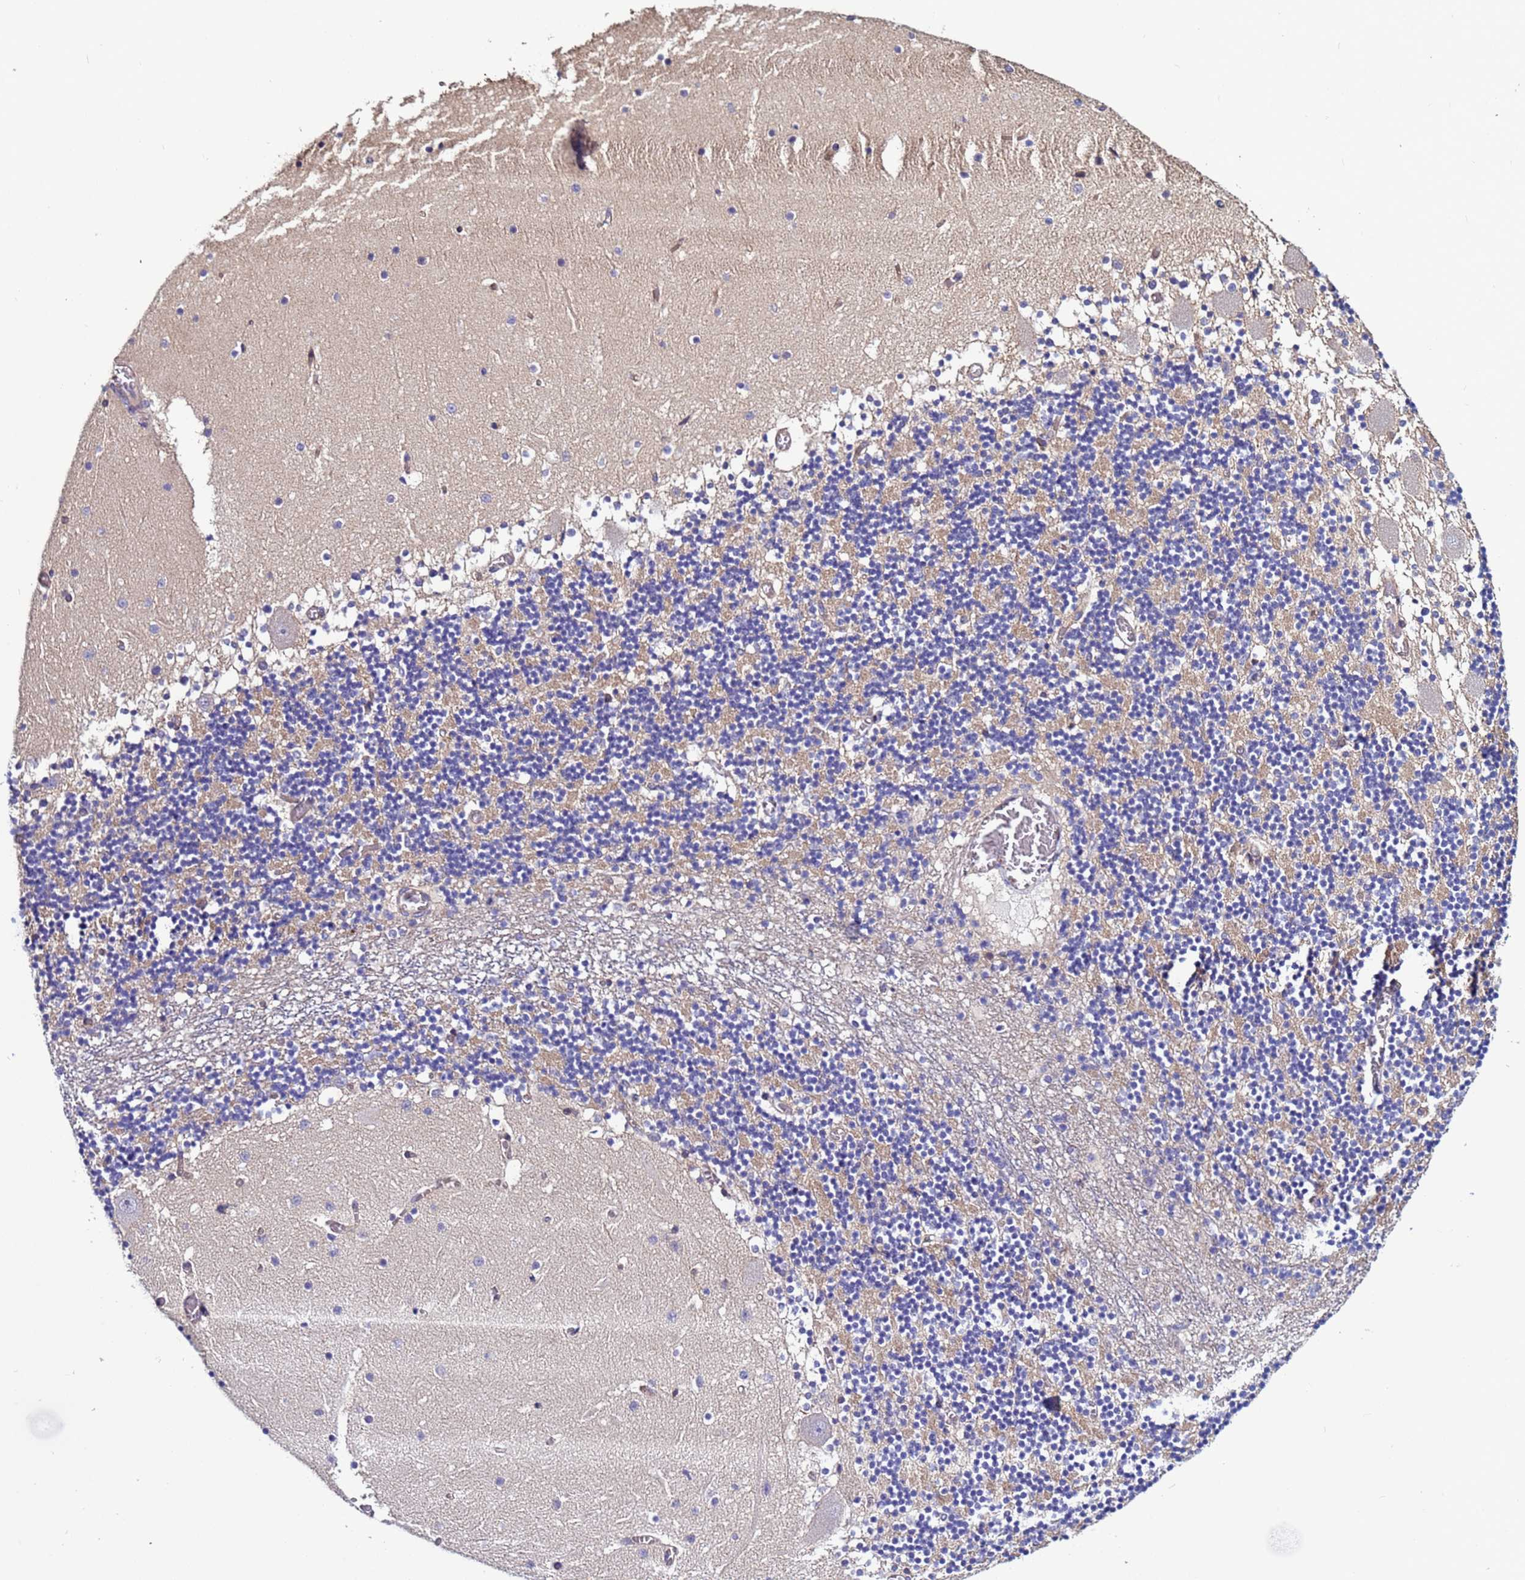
{"staining": {"intensity": "negative", "quantity": "none", "location": "none"}, "tissue": "cerebellum", "cell_type": "Cells in granular layer", "image_type": "normal", "snomed": [{"axis": "morphology", "description": "Normal tissue, NOS"}, {"axis": "topography", "description": "Cerebellum"}], "caption": "The micrograph demonstrates no staining of cells in granular layer in benign cerebellum. (DAB immunohistochemistry, high magnification).", "gene": "EFCAB8", "patient": {"sex": "female", "age": 28}}